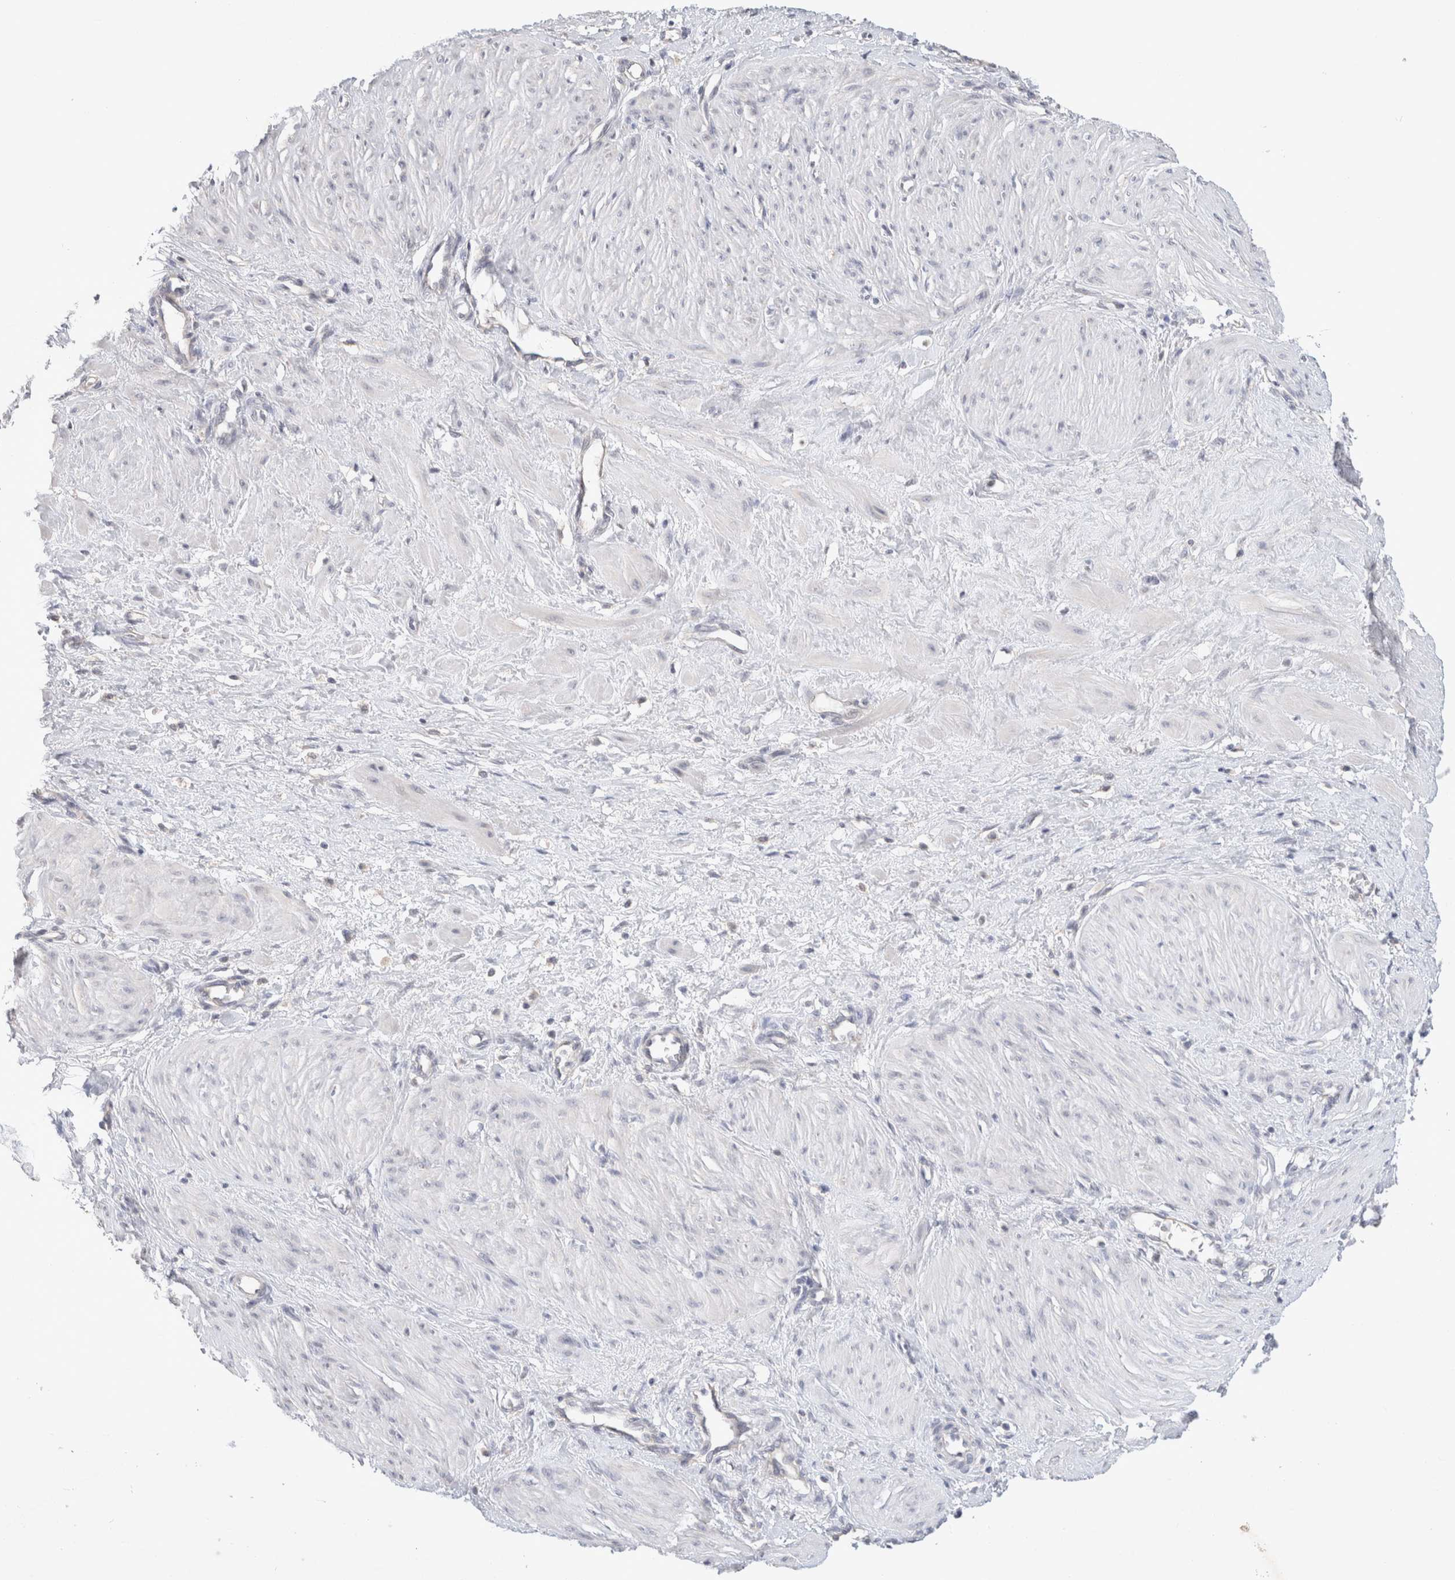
{"staining": {"intensity": "weak", "quantity": "<25%", "location": "cytoplasmic/membranous"}, "tissue": "smooth muscle", "cell_type": "Smooth muscle cells", "image_type": "normal", "snomed": [{"axis": "morphology", "description": "Normal tissue, NOS"}, {"axis": "topography", "description": "Endometrium"}], "caption": "DAB (3,3'-diaminobenzidine) immunohistochemical staining of unremarkable human smooth muscle reveals no significant staining in smooth muscle cells. (DAB (3,3'-diaminobenzidine) immunohistochemistry, high magnification).", "gene": "NEDD4L", "patient": {"sex": "female", "age": 33}}